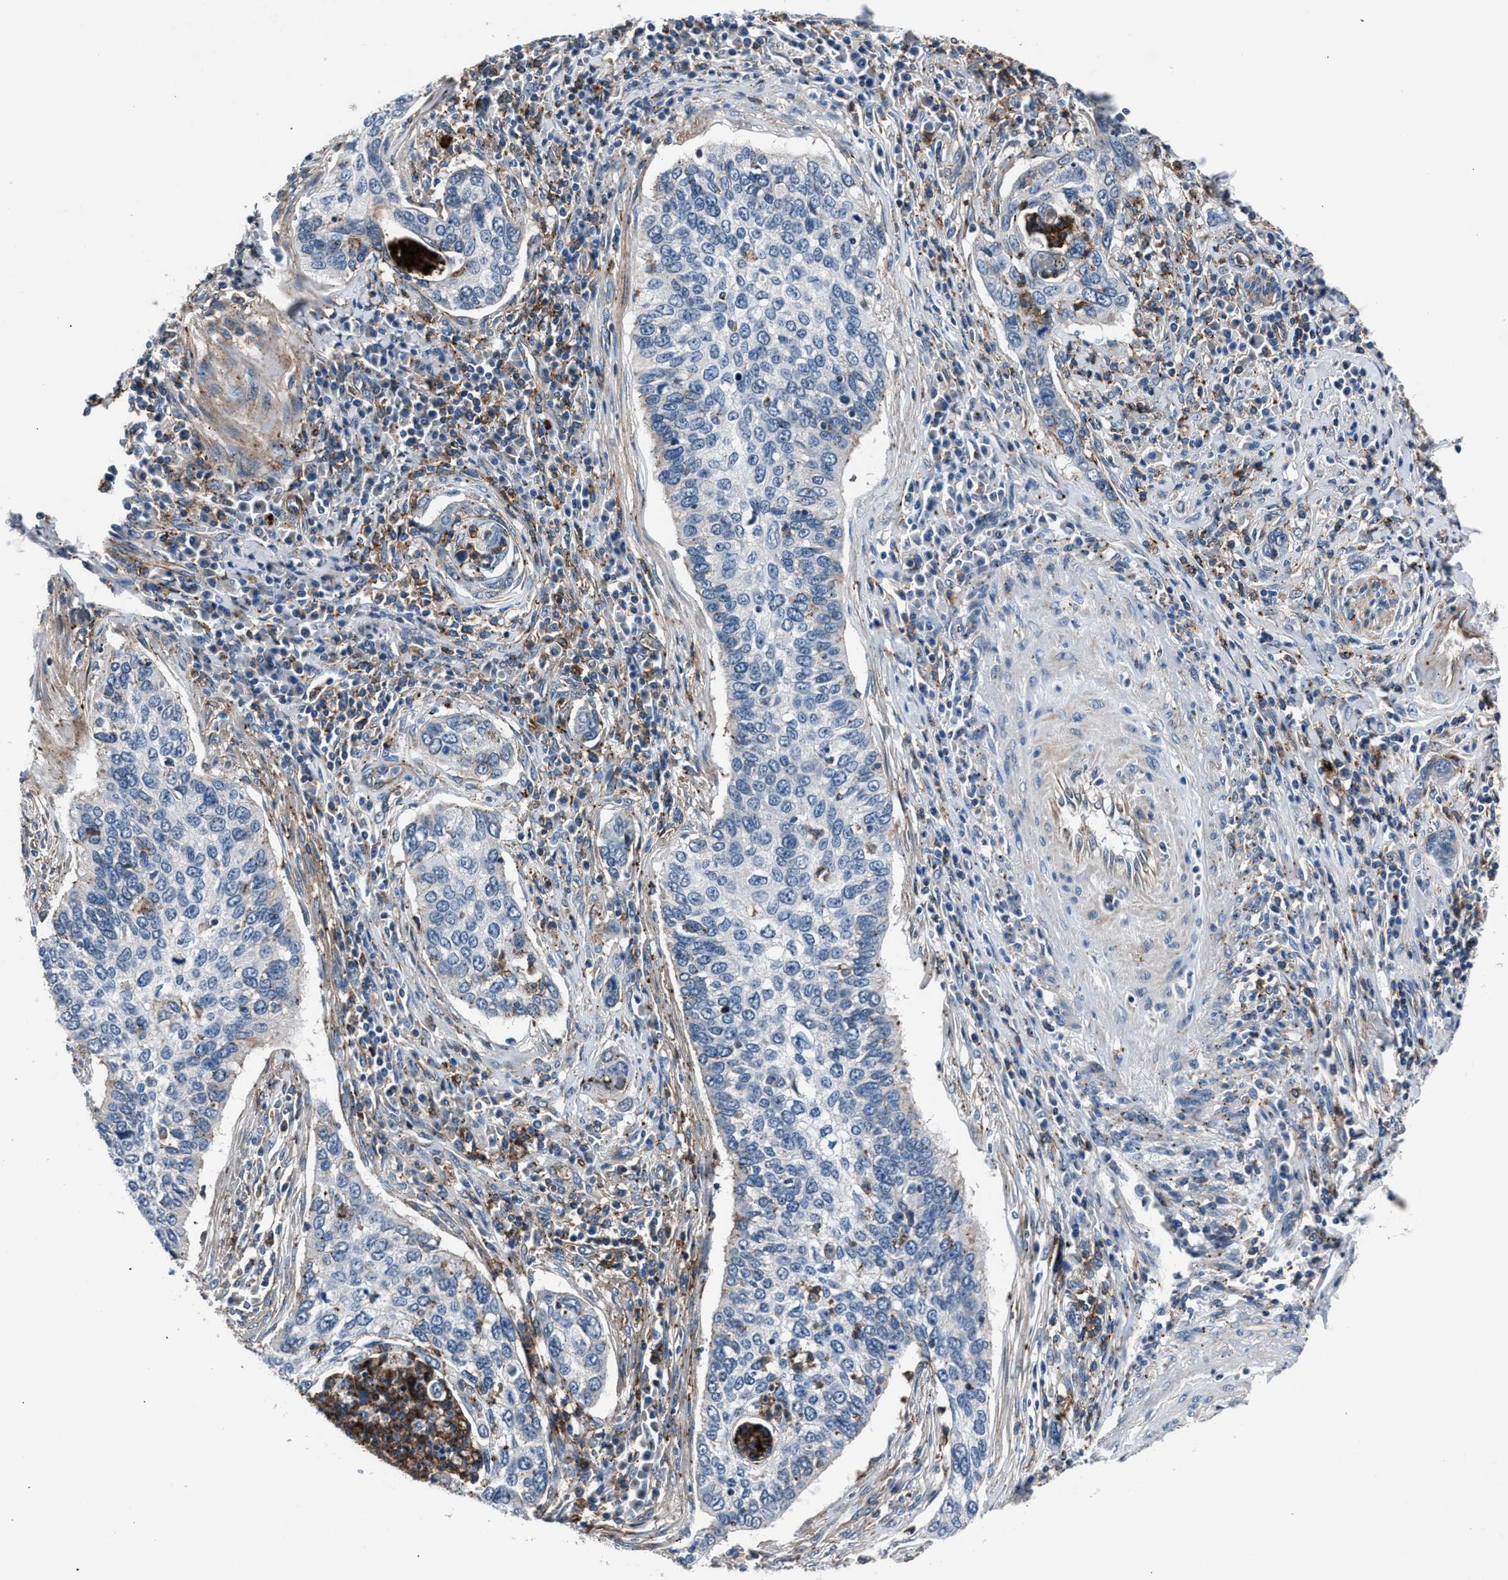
{"staining": {"intensity": "negative", "quantity": "none", "location": "none"}, "tissue": "cervical cancer", "cell_type": "Tumor cells", "image_type": "cancer", "snomed": [{"axis": "morphology", "description": "Squamous cell carcinoma, NOS"}, {"axis": "topography", "description": "Cervix"}], "caption": "Cervical squamous cell carcinoma stained for a protein using immunohistochemistry demonstrates no positivity tumor cells.", "gene": "MFSD11", "patient": {"sex": "female", "age": 53}}